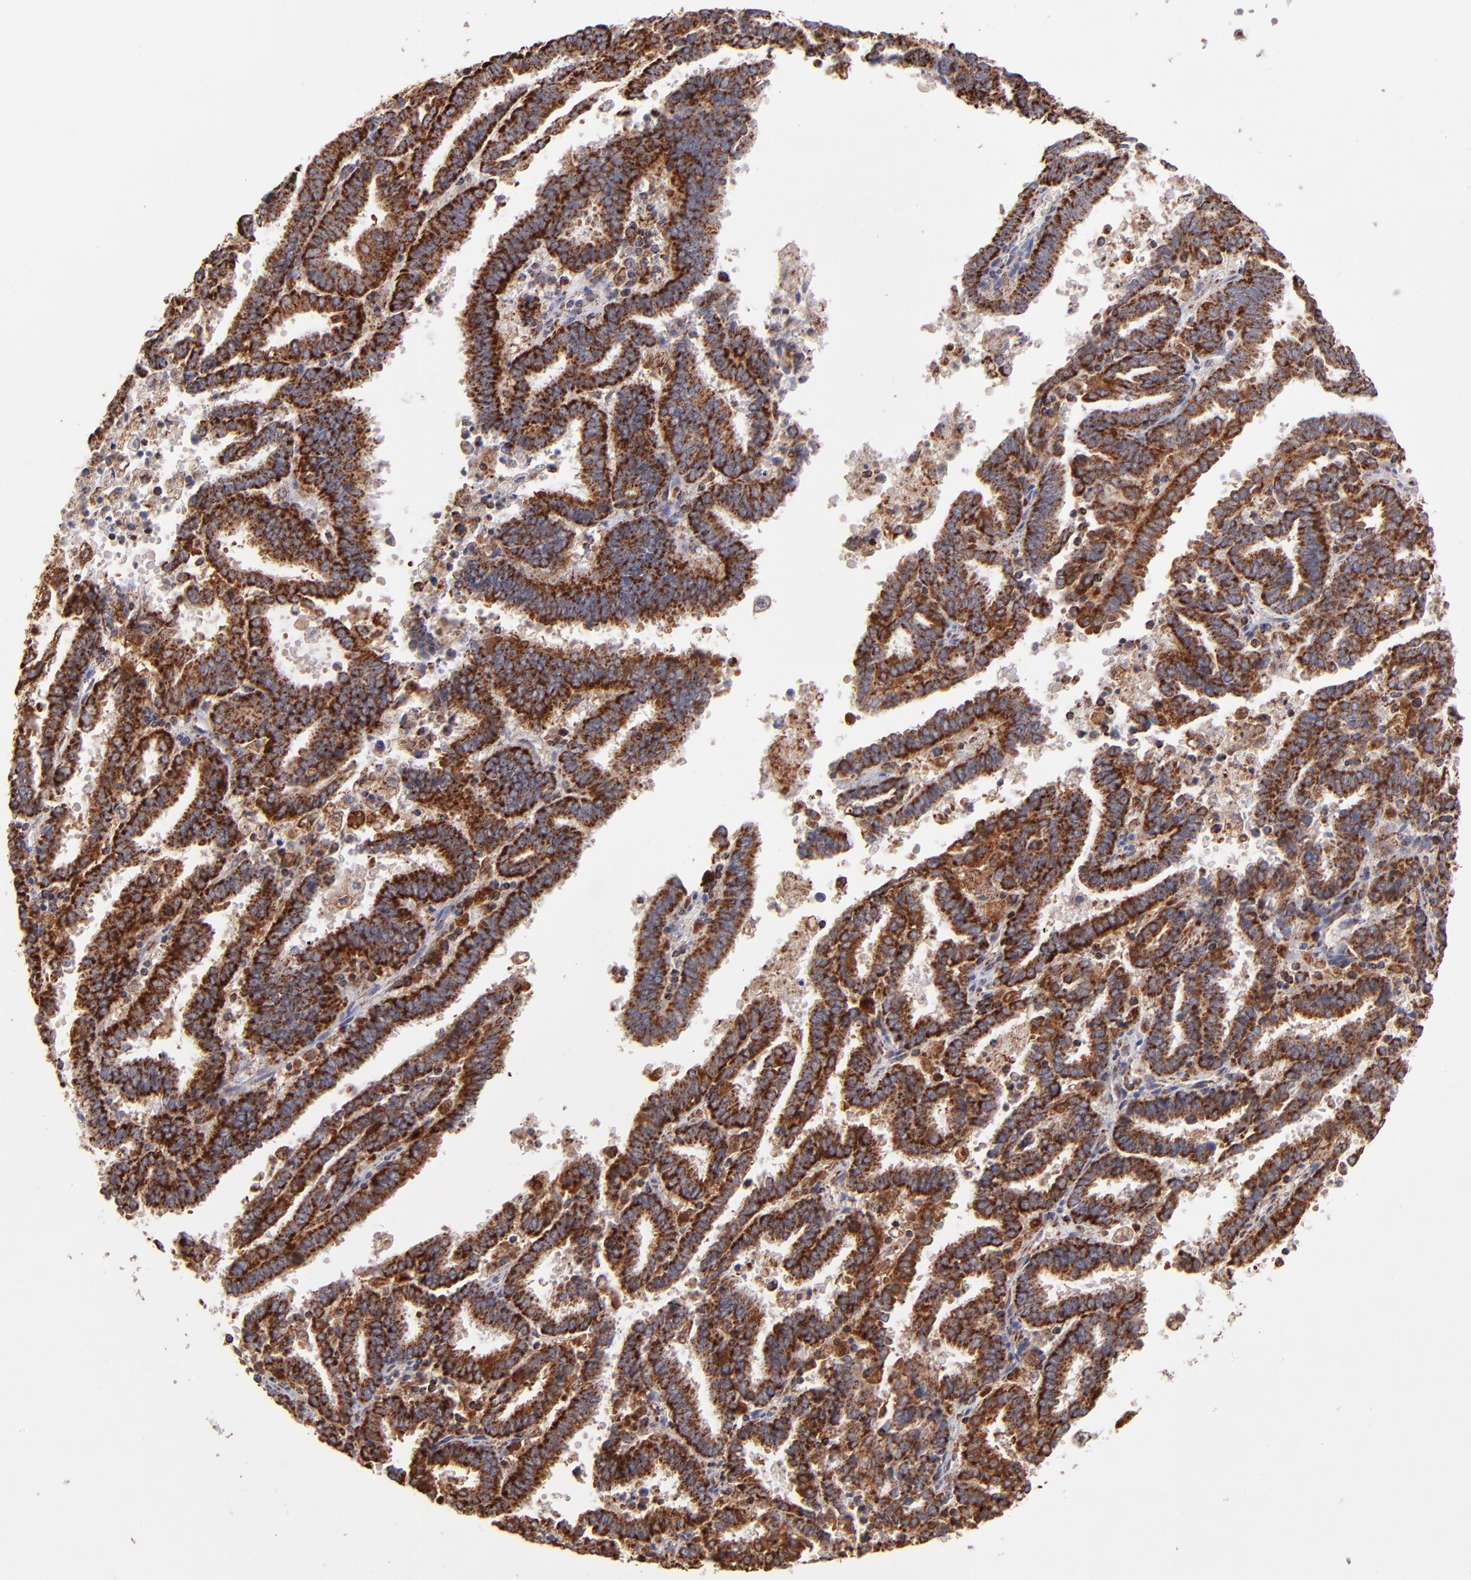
{"staining": {"intensity": "strong", "quantity": ">75%", "location": "cytoplasmic/membranous"}, "tissue": "endometrial cancer", "cell_type": "Tumor cells", "image_type": "cancer", "snomed": [{"axis": "morphology", "description": "Adenocarcinoma, NOS"}, {"axis": "topography", "description": "Uterus"}], "caption": "Endometrial cancer tissue displays strong cytoplasmic/membranous staining in approximately >75% of tumor cells", "gene": "DLST", "patient": {"sex": "female", "age": 83}}